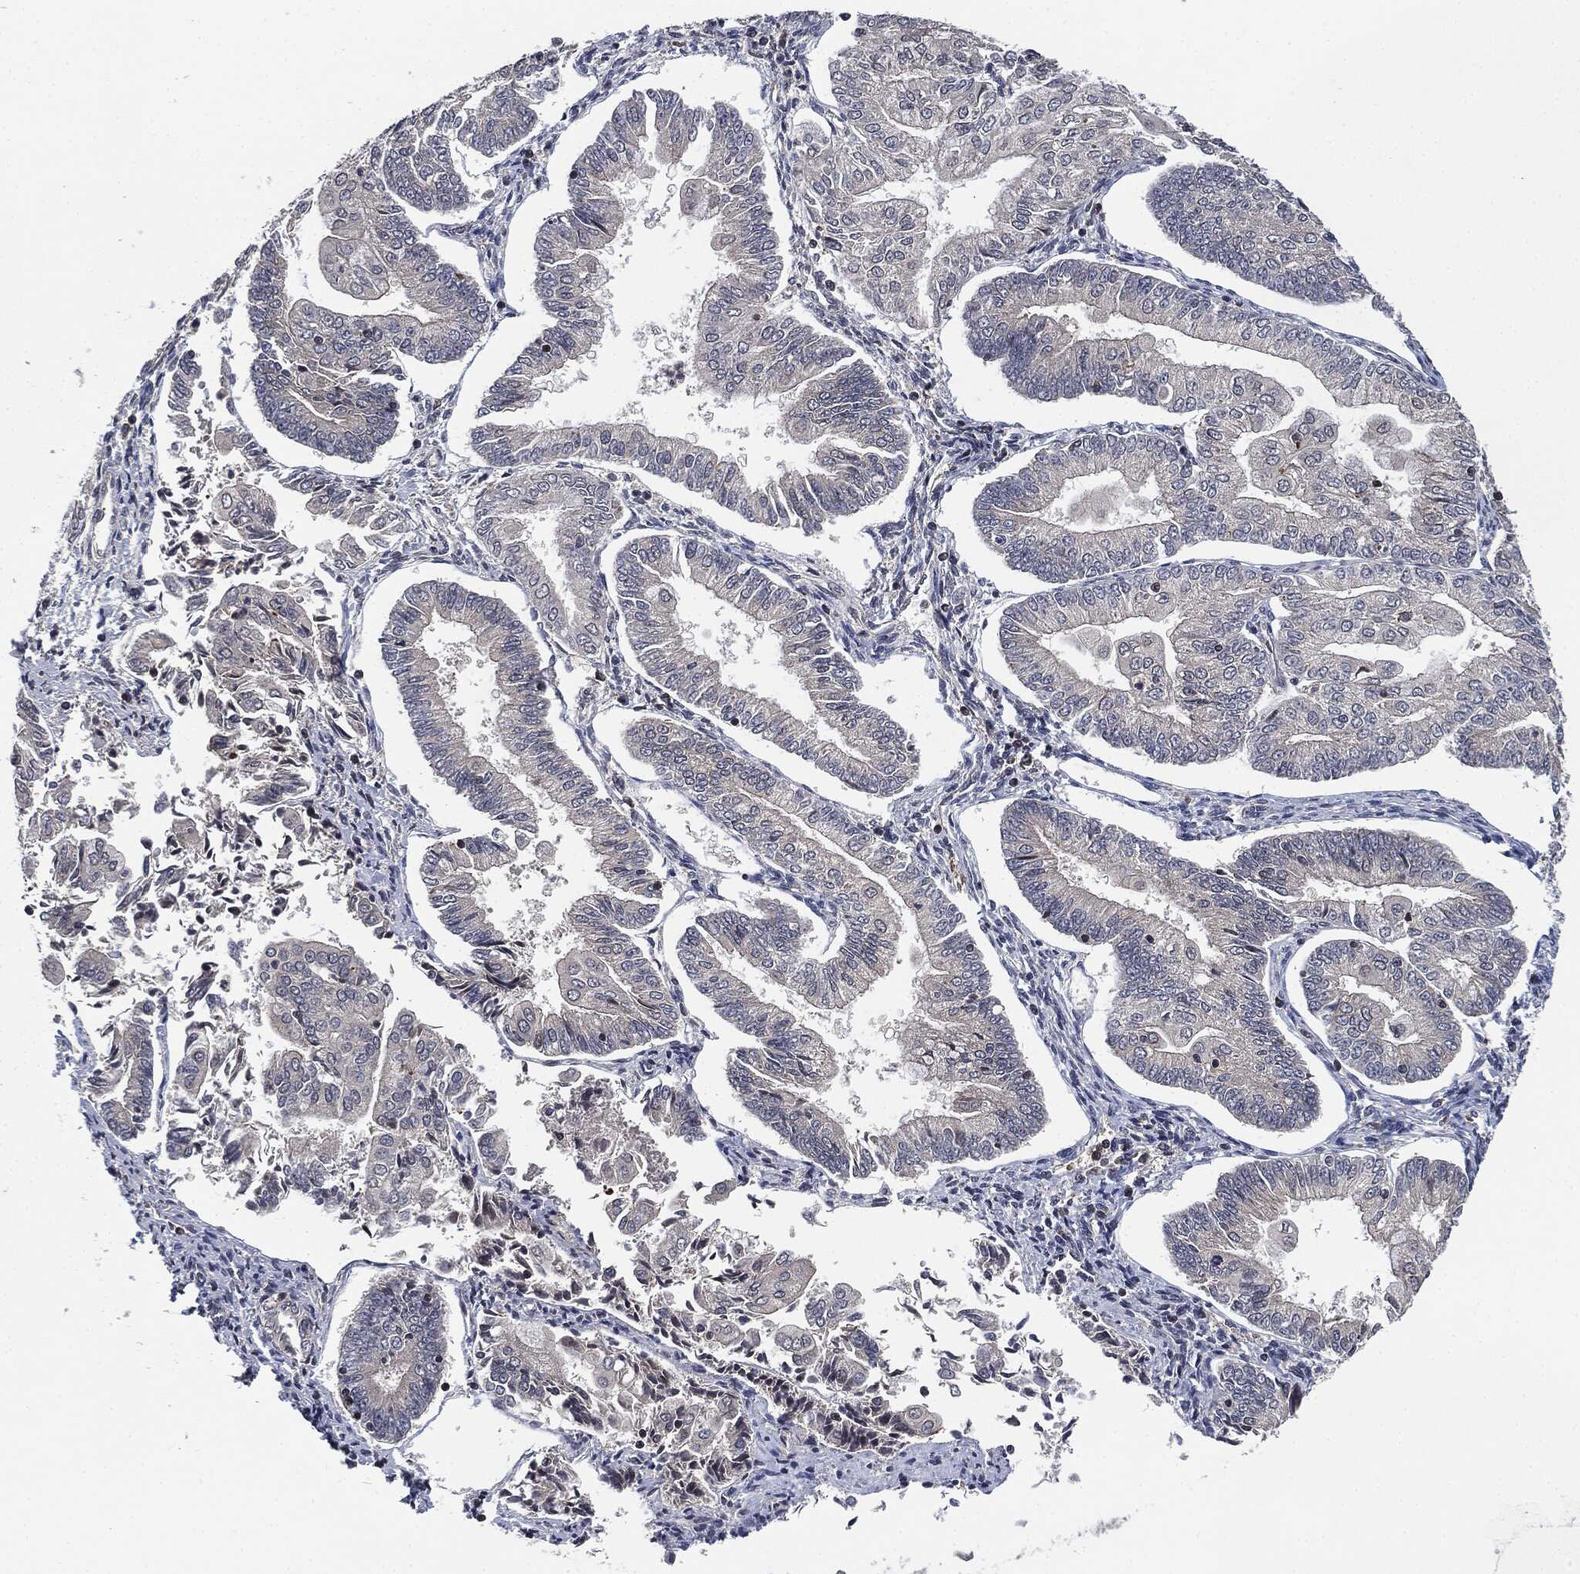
{"staining": {"intensity": "negative", "quantity": "none", "location": "none"}, "tissue": "endometrial cancer", "cell_type": "Tumor cells", "image_type": "cancer", "snomed": [{"axis": "morphology", "description": "Adenocarcinoma, NOS"}, {"axis": "topography", "description": "Endometrium"}], "caption": "This is a histopathology image of IHC staining of endometrial cancer (adenocarcinoma), which shows no expression in tumor cells.", "gene": "UBR1", "patient": {"sex": "female", "age": 56}}